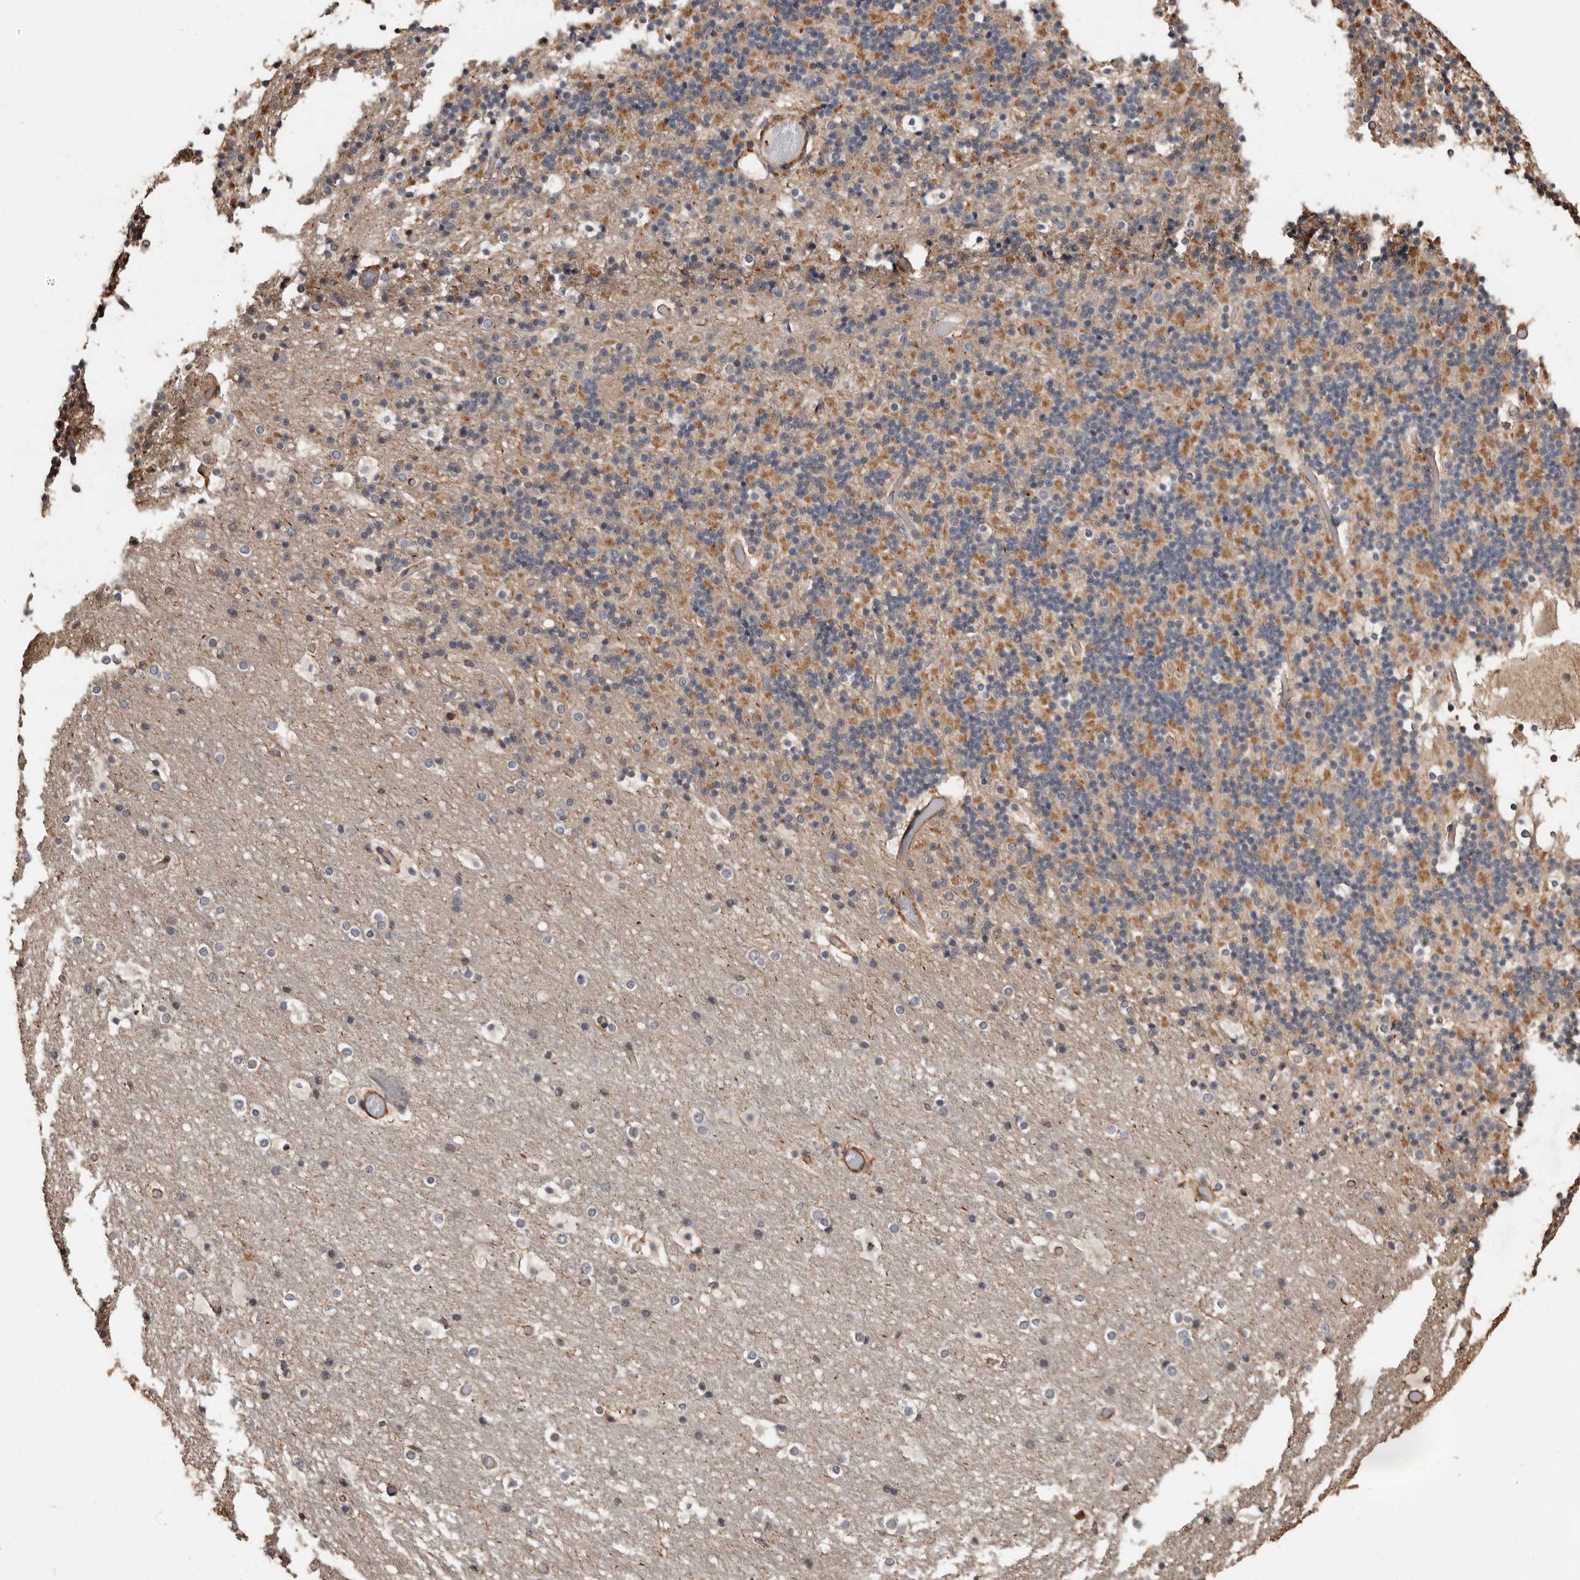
{"staining": {"intensity": "moderate", "quantity": ">75%", "location": "cytoplasmic/membranous"}, "tissue": "cerebellum", "cell_type": "Cells in granular layer", "image_type": "normal", "snomed": [{"axis": "morphology", "description": "Normal tissue, NOS"}, {"axis": "topography", "description": "Cerebellum"}], "caption": "The histopathology image demonstrates a brown stain indicating the presence of a protein in the cytoplasmic/membranous of cells in granular layer in cerebellum. The protein is stained brown, and the nuclei are stained in blue (DAB IHC with brightfield microscopy, high magnification).", "gene": "GSK3A", "patient": {"sex": "male", "age": 57}}